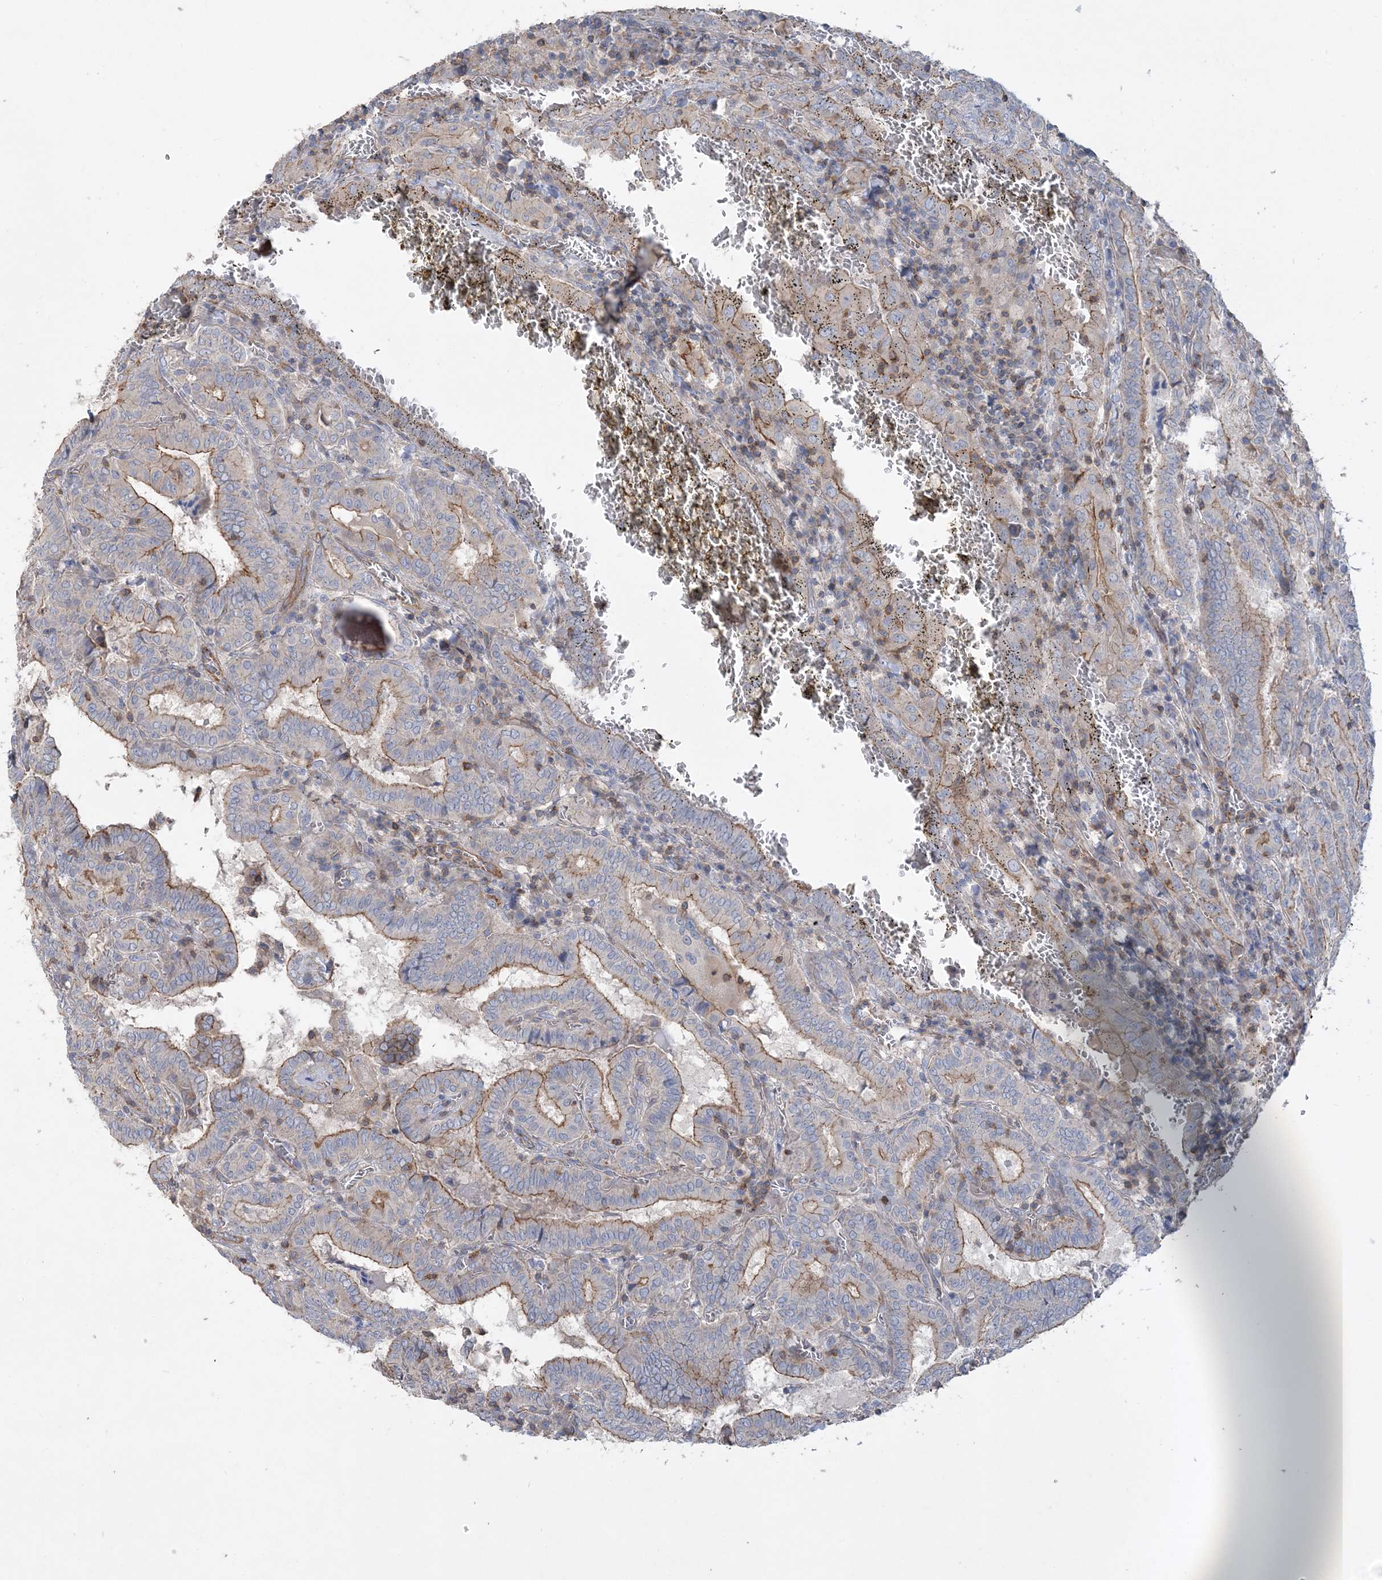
{"staining": {"intensity": "moderate", "quantity": "25%-75%", "location": "cytoplasmic/membranous"}, "tissue": "thyroid cancer", "cell_type": "Tumor cells", "image_type": "cancer", "snomed": [{"axis": "morphology", "description": "Papillary adenocarcinoma, NOS"}, {"axis": "topography", "description": "Thyroid gland"}], "caption": "Human thyroid papillary adenocarcinoma stained for a protein (brown) demonstrates moderate cytoplasmic/membranous positive positivity in approximately 25%-75% of tumor cells.", "gene": "PIGC", "patient": {"sex": "female", "age": 72}}